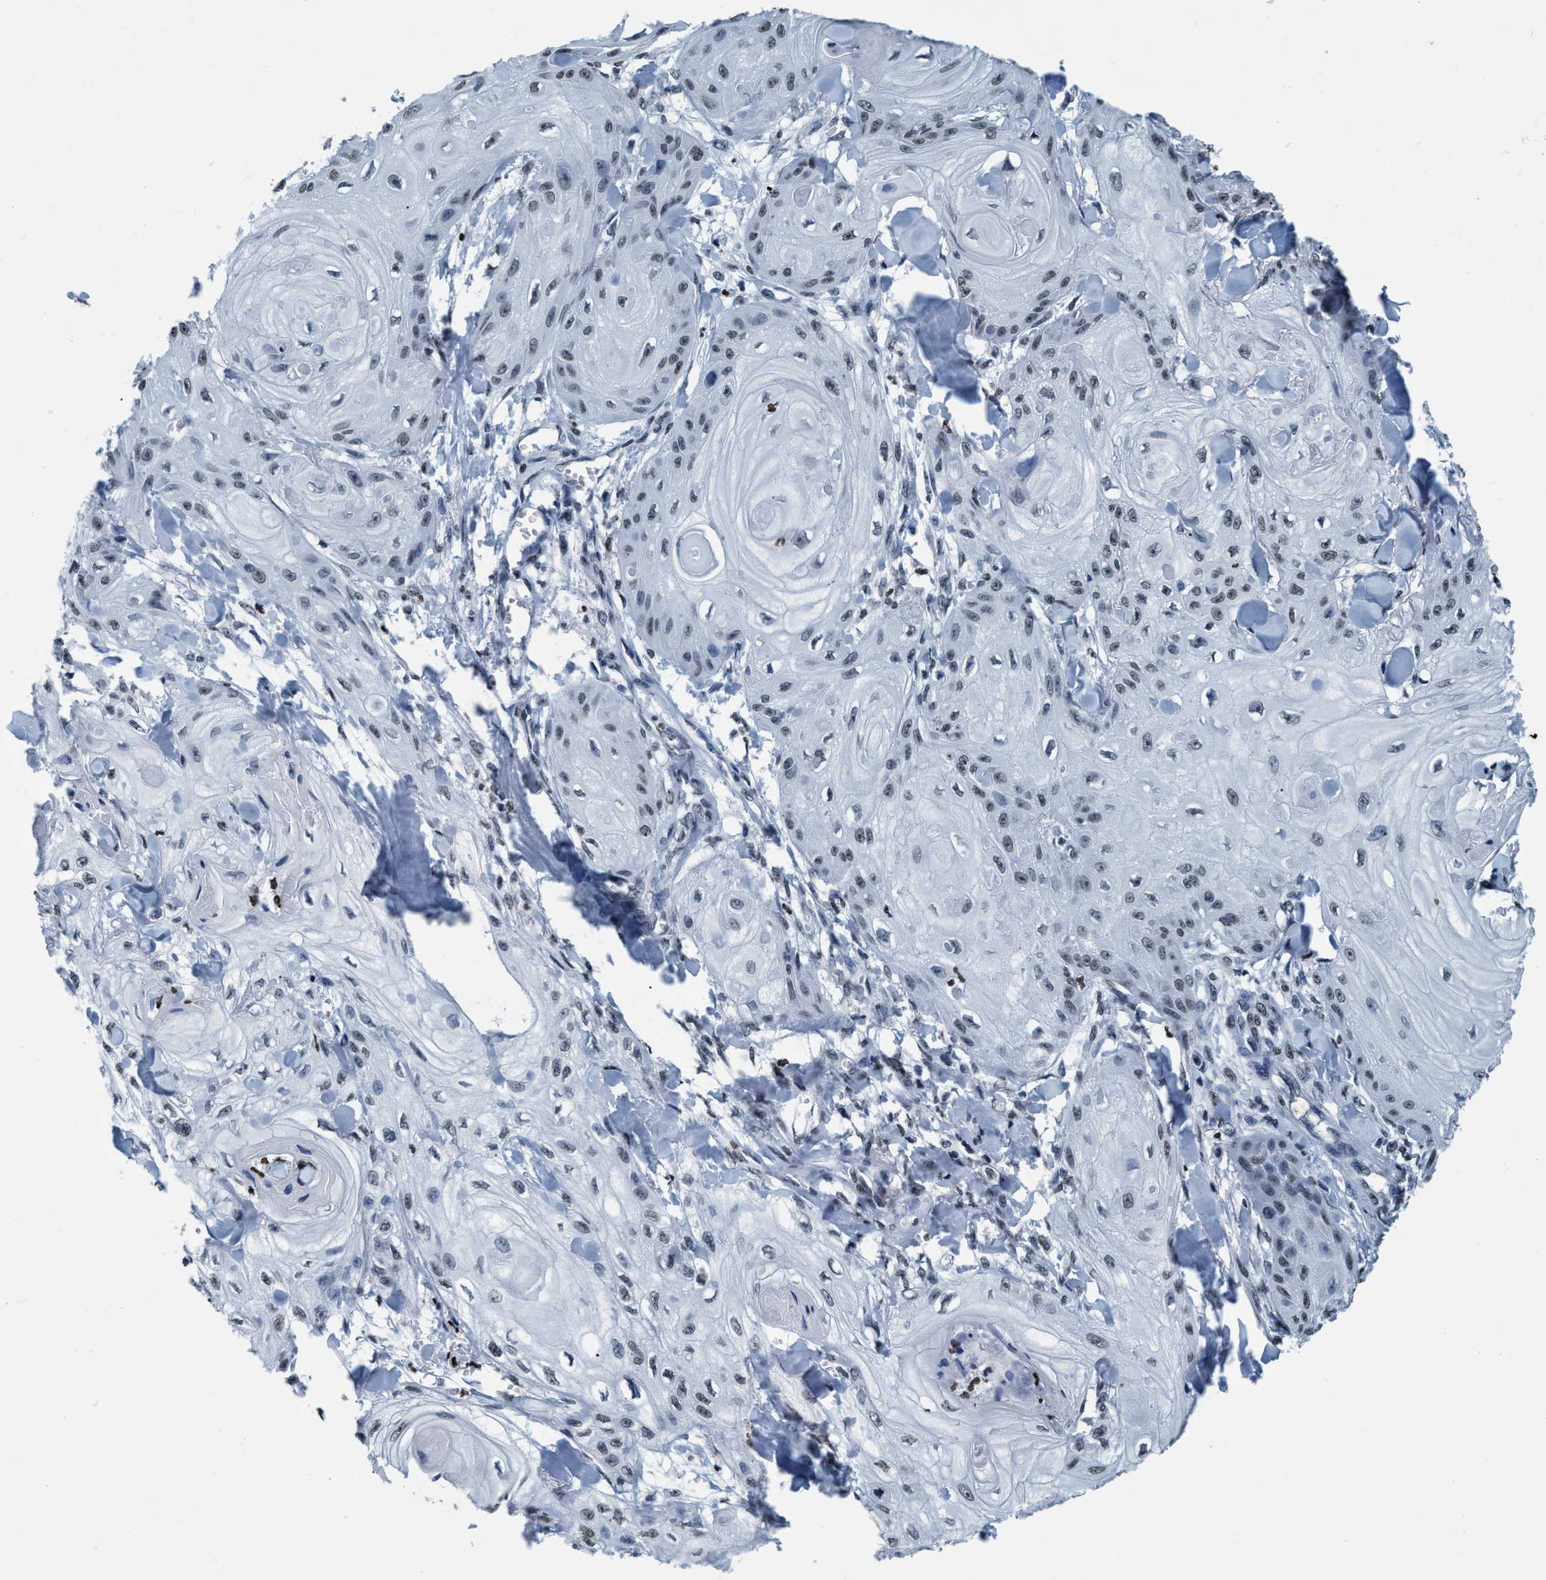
{"staining": {"intensity": "weak", "quantity": ">75%", "location": "nuclear"}, "tissue": "skin cancer", "cell_type": "Tumor cells", "image_type": "cancer", "snomed": [{"axis": "morphology", "description": "Squamous cell carcinoma, NOS"}, {"axis": "topography", "description": "Skin"}], "caption": "A high-resolution histopathology image shows immunohistochemistry (IHC) staining of skin cancer (squamous cell carcinoma), which shows weak nuclear positivity in about >75% of tumor cells. (DAB IHC with brightfield microscopy, high magnification).", "gene": "CCNE2", "patient": {"sex": "male", "age": 74}}